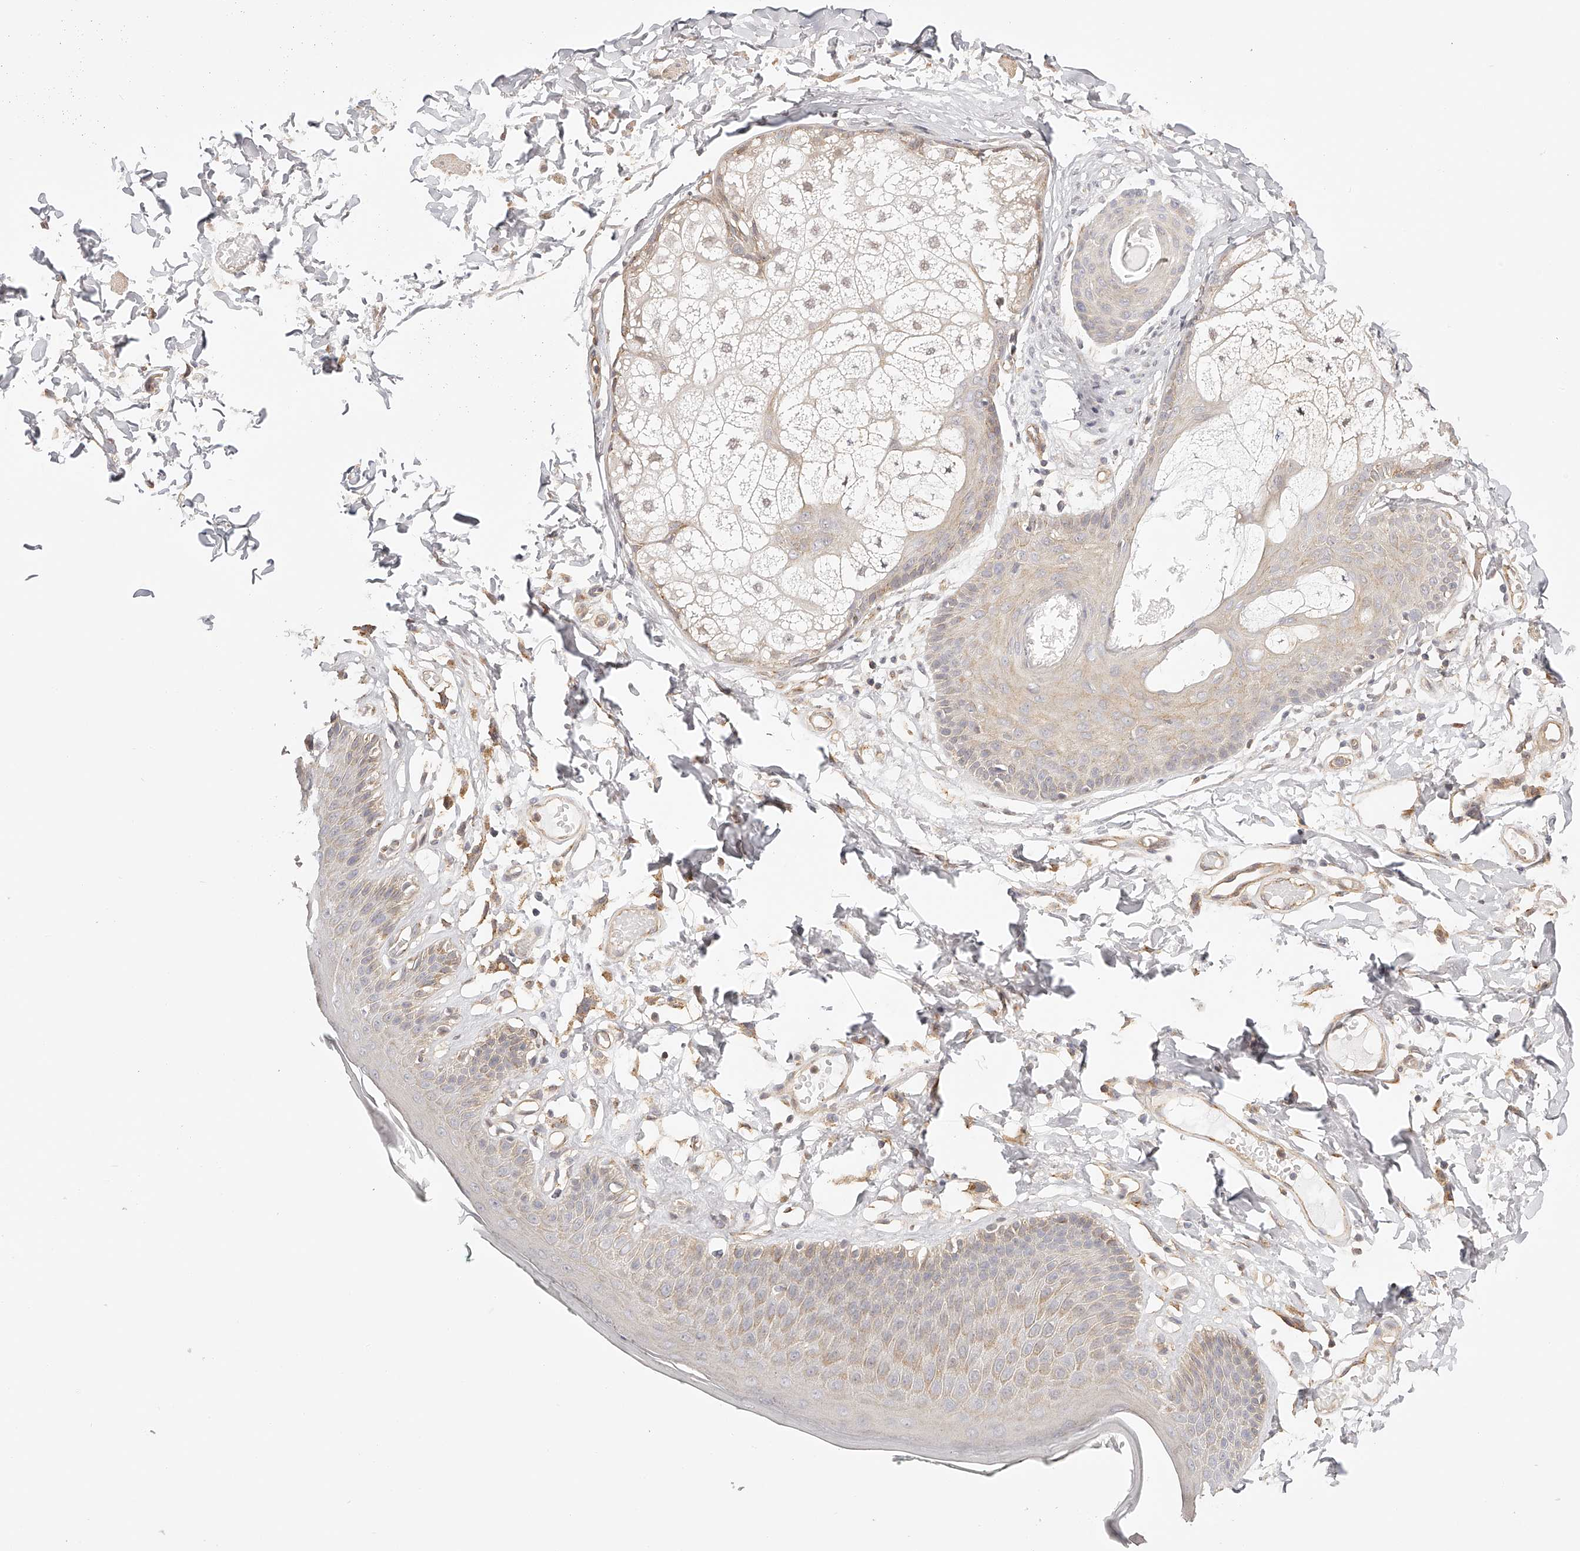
{"staining": {"intensity": "weak", "quantity": "25%-75%", "location": "cytoplasmic/membranous"}, "tissue": "skin", "cell_type": "Epidermal cells", "image_type": "normal", "snomed": [{"axis": "morphology", "description": "Normal tissue, NOS"}, {"axis": "topography", "description": "Vulva"}], "caption": "High-power microscopy captured an immunohistochemistry (IHC) photomicrograph of normal skin, revealing weak cytoplasmic/membranous positivity in about 25%-75% of epidermal cells. The staining is performed using DAB brown chromogen to label protein expression. The nuclei are counter-stained blue using hematoxylin.", "gene": "SYNC", "patient": {"sex": "female", "age": 73}}